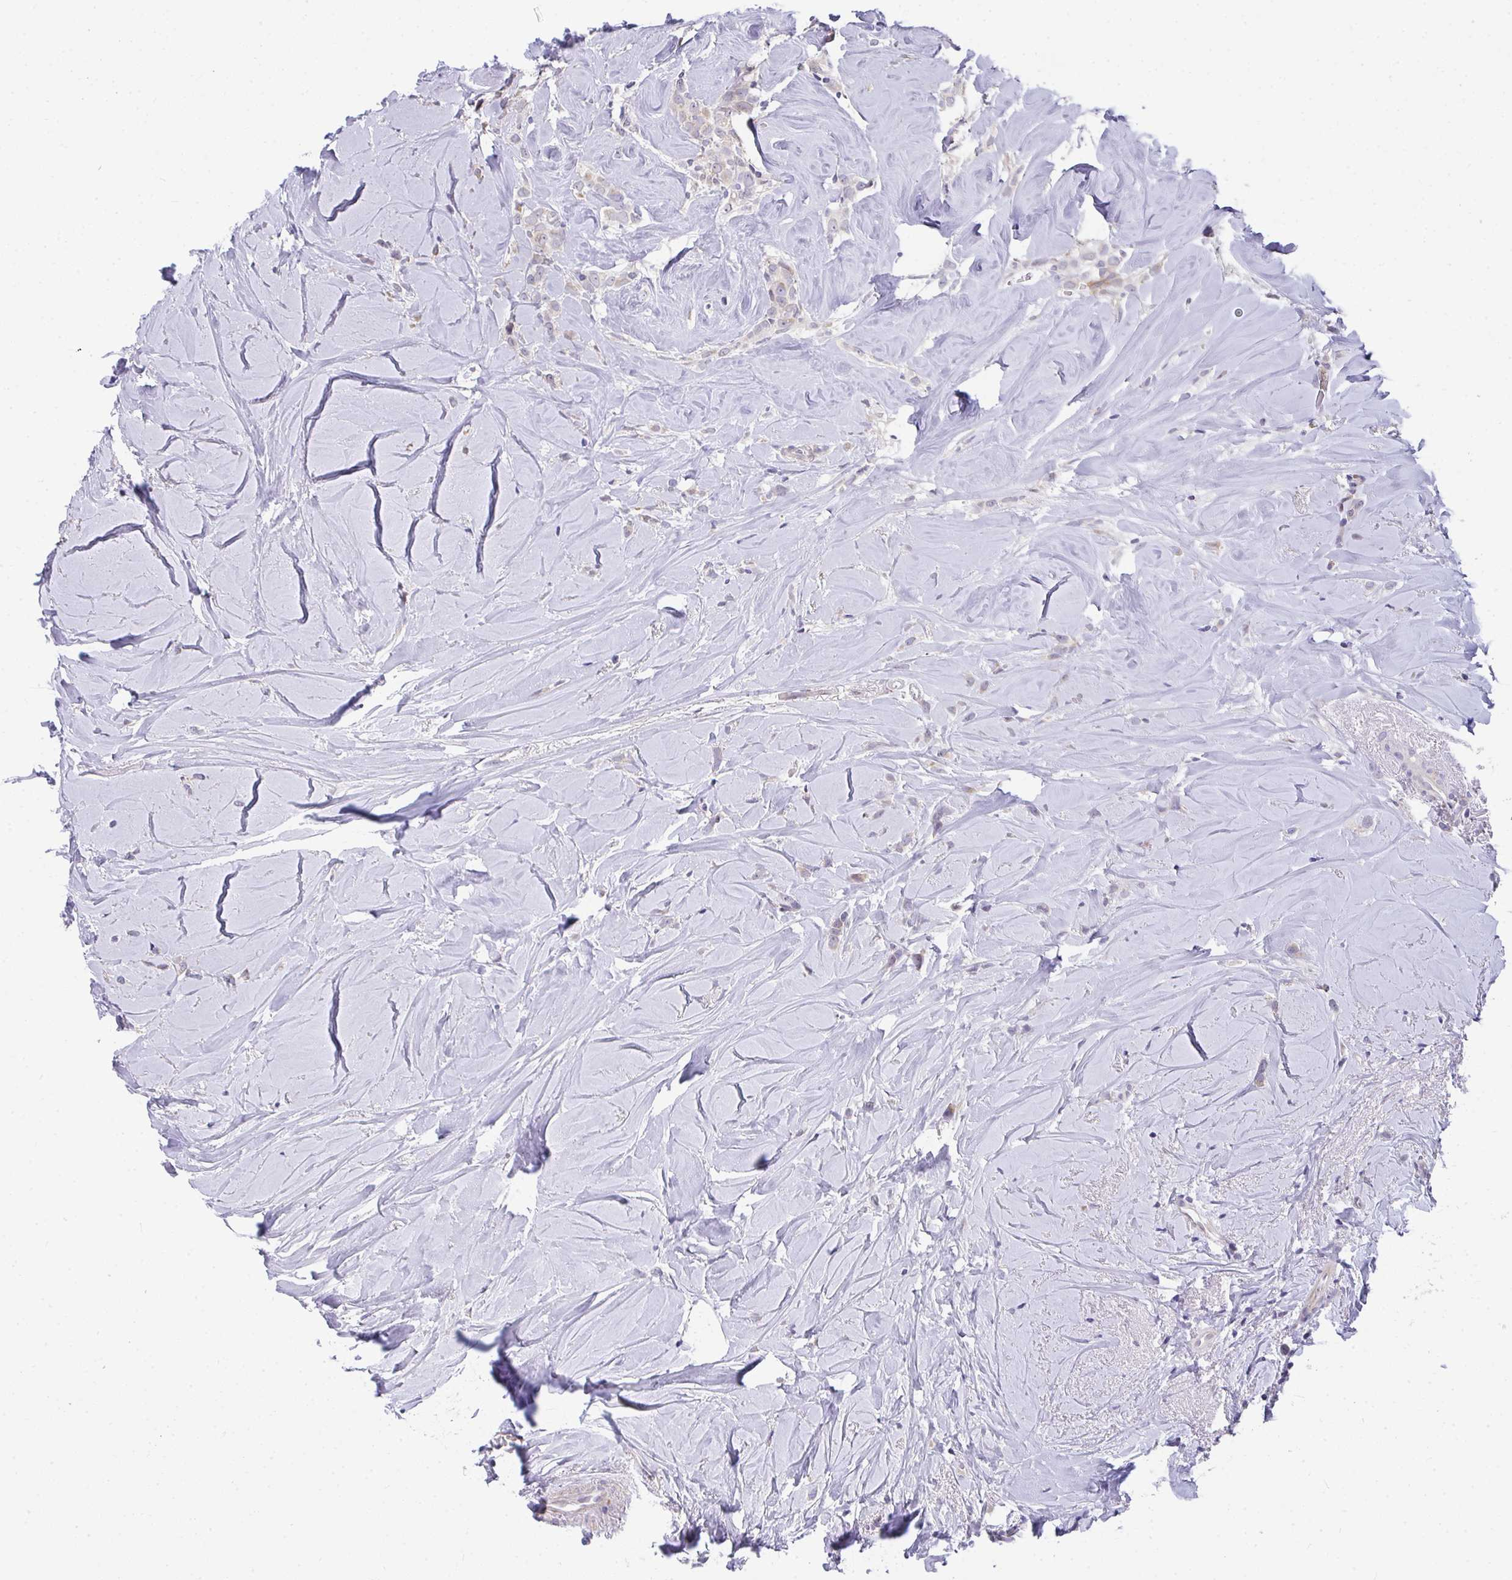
{"staining": {"intensity": "weak", "quantity": "<25%", "location": "cytoplasmic/membranous,nuclear"}, "tissue": "breast cancer", "cell_type": "Tumor cells", "image_type": "cancer", "snomed": [{"axis": "morphology", "description": "Duct carcinoma"}, {"axis": "topography", "description": "Breast"}], "caption": "The micrograph shows no significant positivity in tumor cells of breast cancer.", "gene": "SRRM4", "patient": {"sex": "female", "age": 80}}